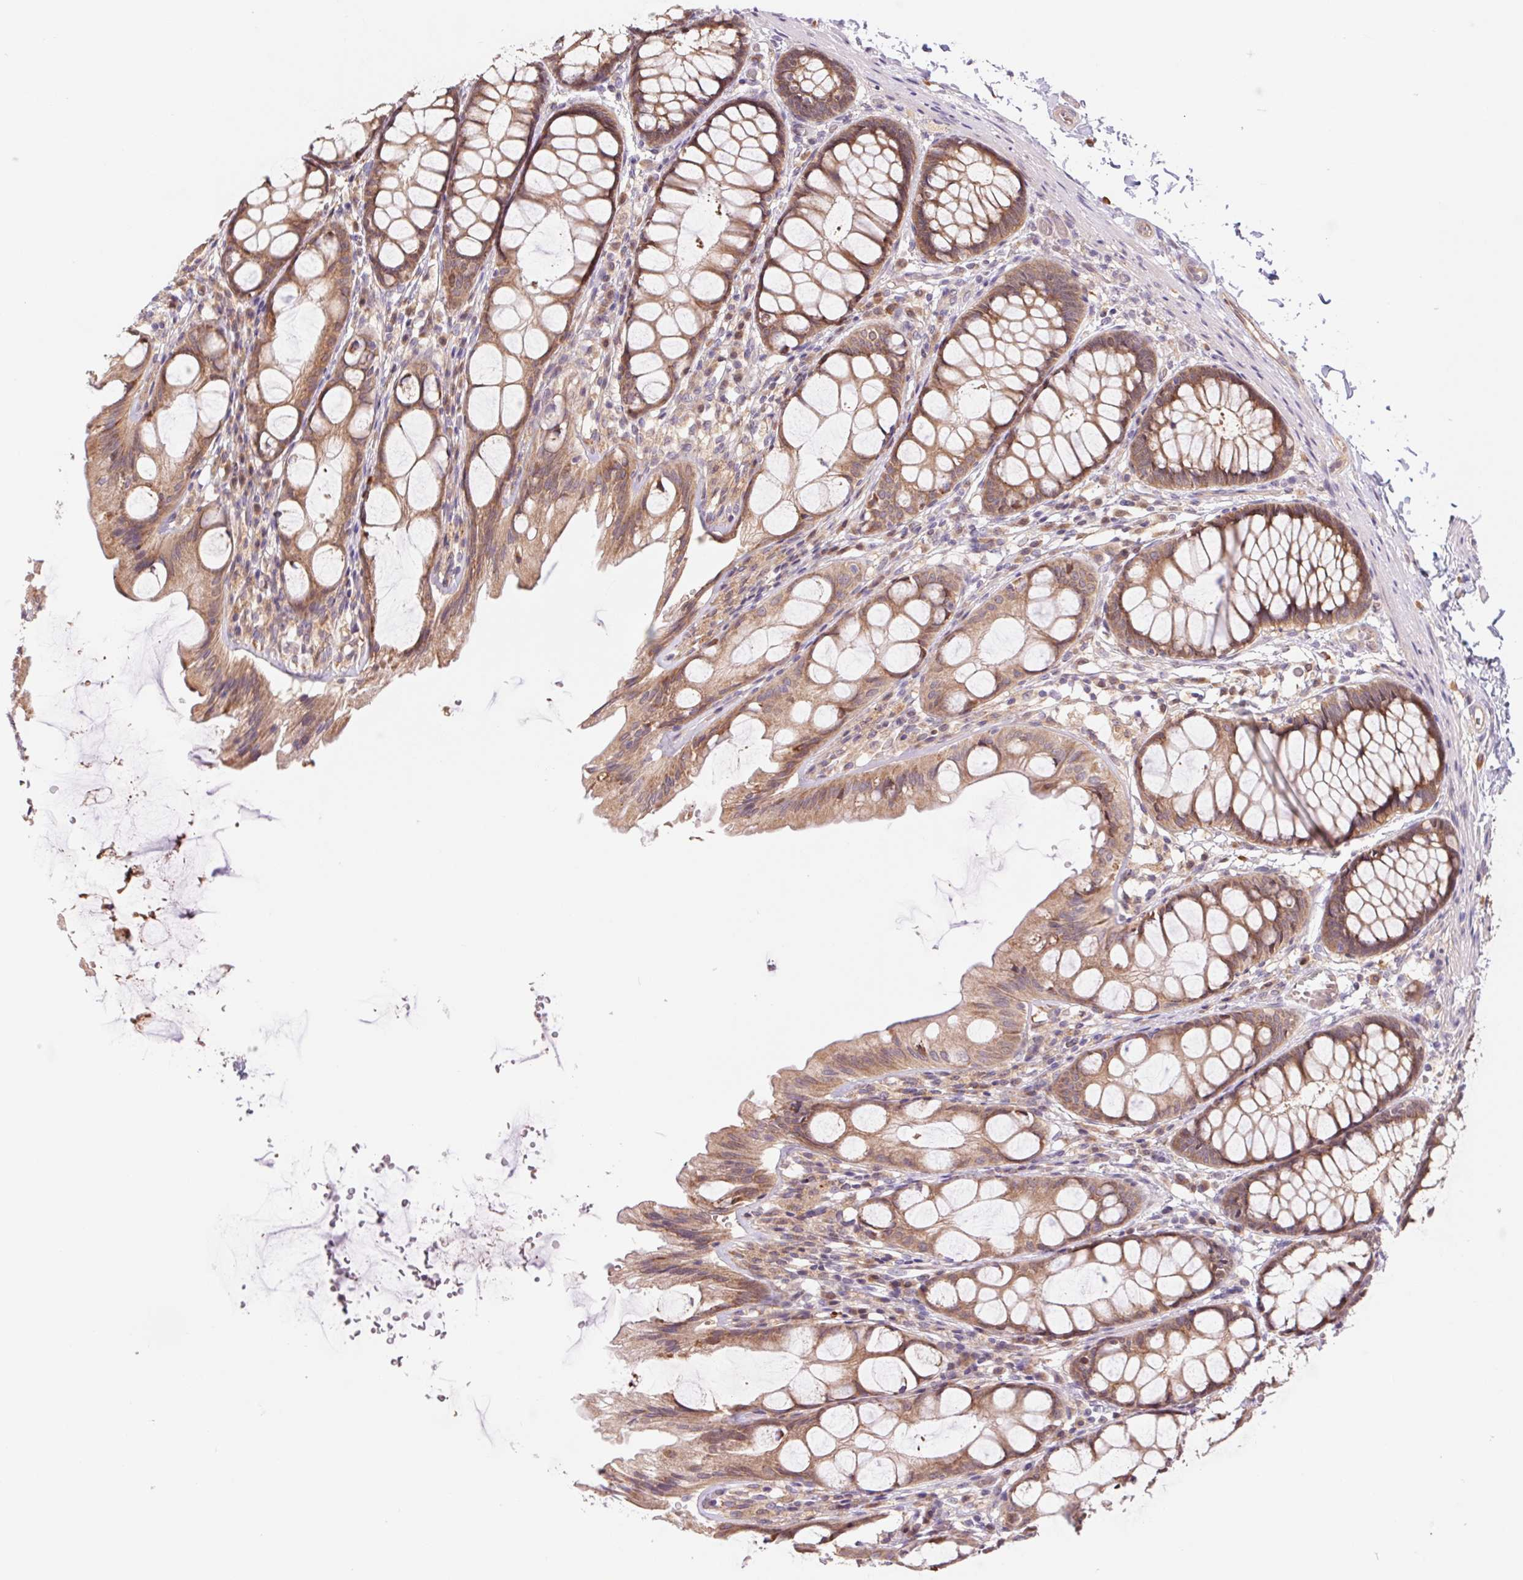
{"staining": {"intensity": "weak", "quantity": ">75%", "location": "cytoplasmic/membranous"}, "tissue": "colon", "cell_type": "Endothelial cells", "image_type": "normal", "snomed": [{"axis": "morphology", "description": "Normal tissue, NOS"}, {"axis": "topography", "description": "Colon"}], "caption": "This histopathology image exhibits IHC staining of benign human colon, with low weak cytoplasmic/membranous expression in about >75% of endothelial cells.", "gene": "RRM1", "patient": {"sex": "male", "age": 47}}